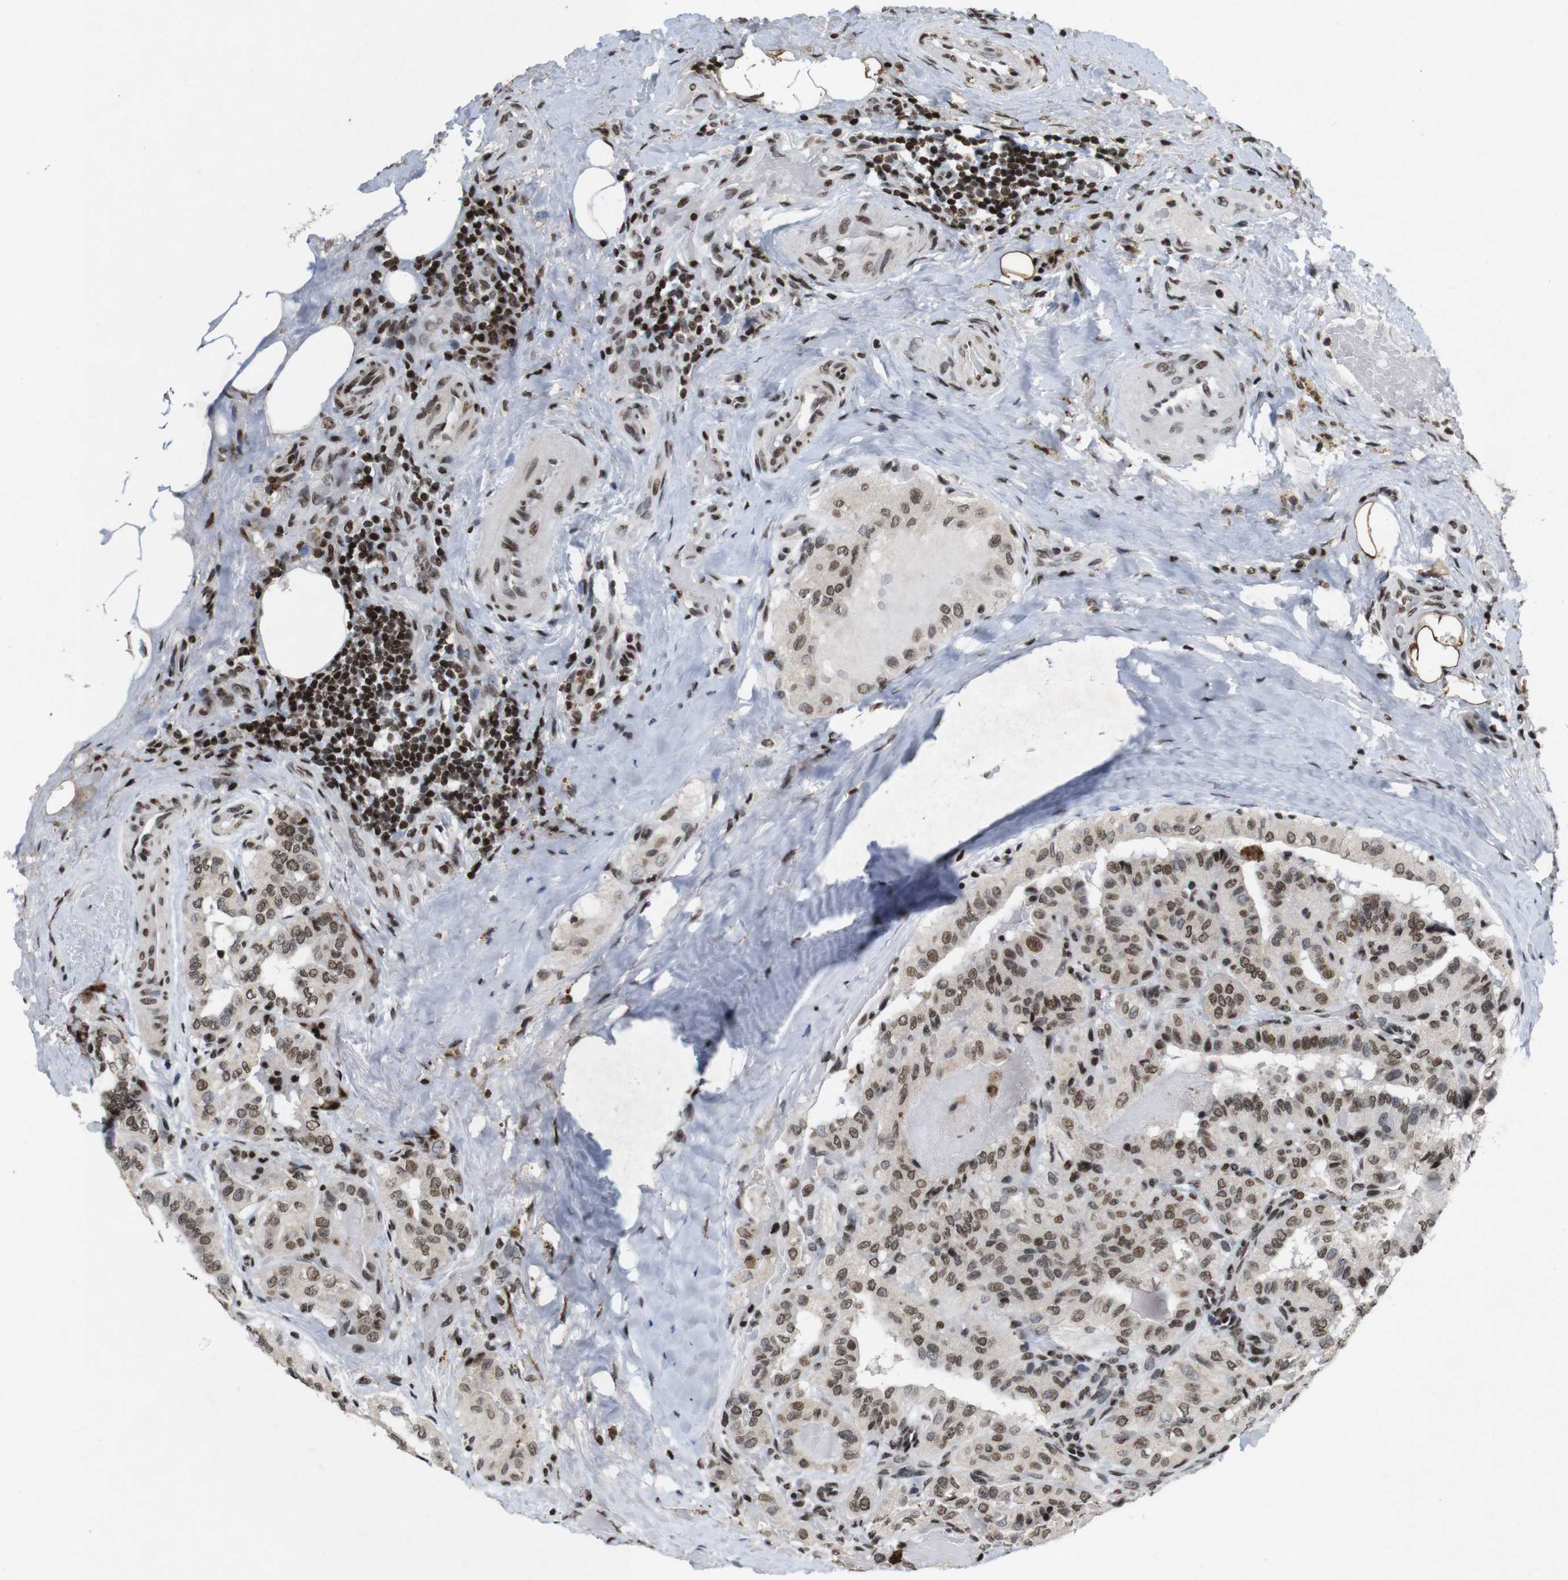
{"staining": {"intensity": "moderate", "quantity": ">75%", "location": "nuclear"}, "tissue": "thyroid cancer", "cell_type": "Tumor cells", "image_type": "cancer", "snomed": [{"axis": "morphology", "description": "Papillary adenocarcinoma, NOS"}, {"axis": "topography", "description": "Thyroid gland"}], "caption": "The immunohistochemical stain shows moderate nuclear staining in tumor cells of thyroid cancer tissue.", "gene": "MAGEH1", "patient": {"sex": "male", "age": 77}}